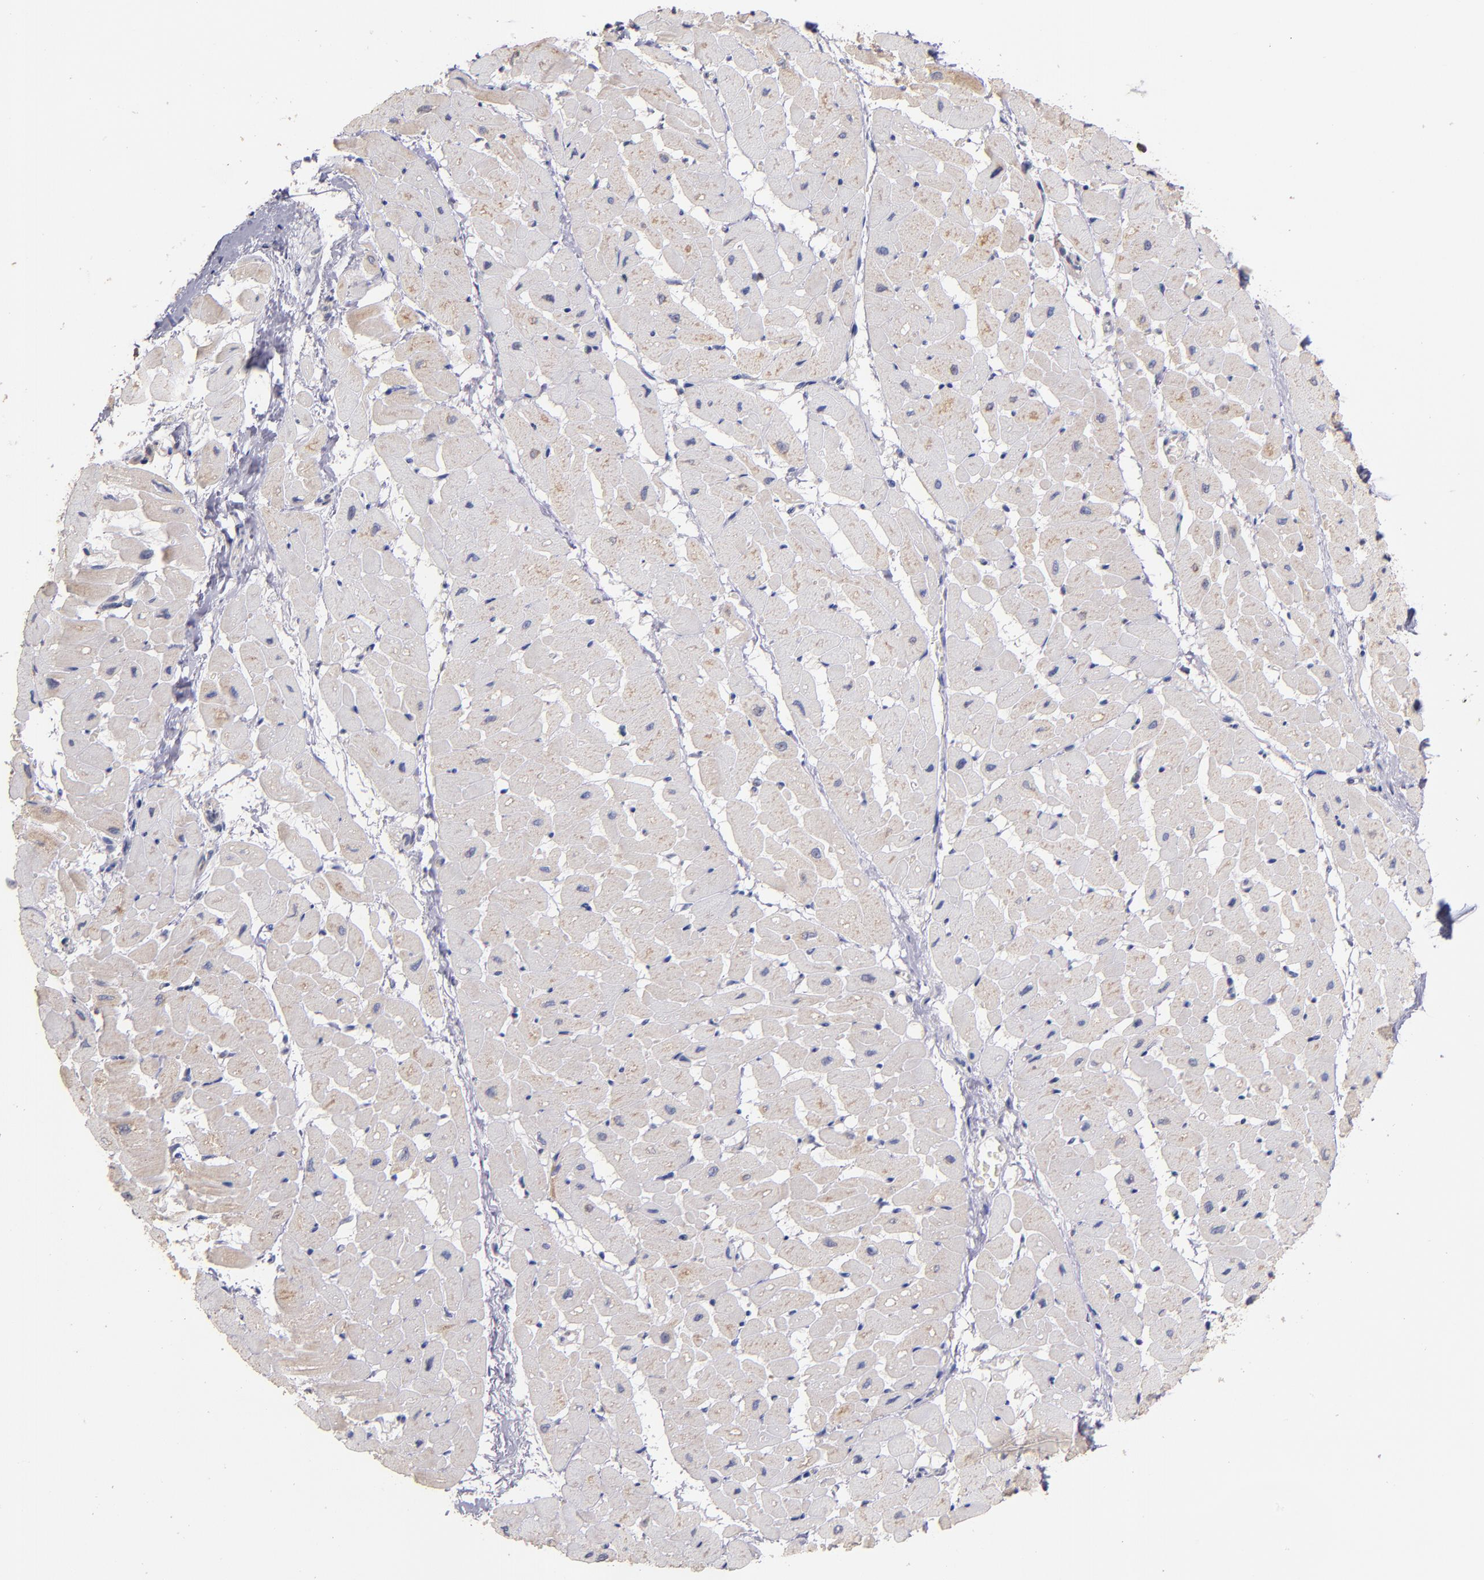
{"staining": {"intensity": "weak", "quantity": "25%-75%", "location": "cytoplasmic/membranous"}, "tissue": "heart muscle", "cell_type": "Cardiomyocytes", "image_type": "normal", "snomed": [{"axis": "morphology", "description": "Normal tissue, NOS"}, {"axis": "topography", "description": "Heart"}], "caption": "Protein staining by IHC shows weak cytoplasmic/membranous expression in approximately 25%-75% of cardiomyocytes in benign heart muscle.", "gene": "DIABLO", "patient": {"sex": "male", "age": 45}}